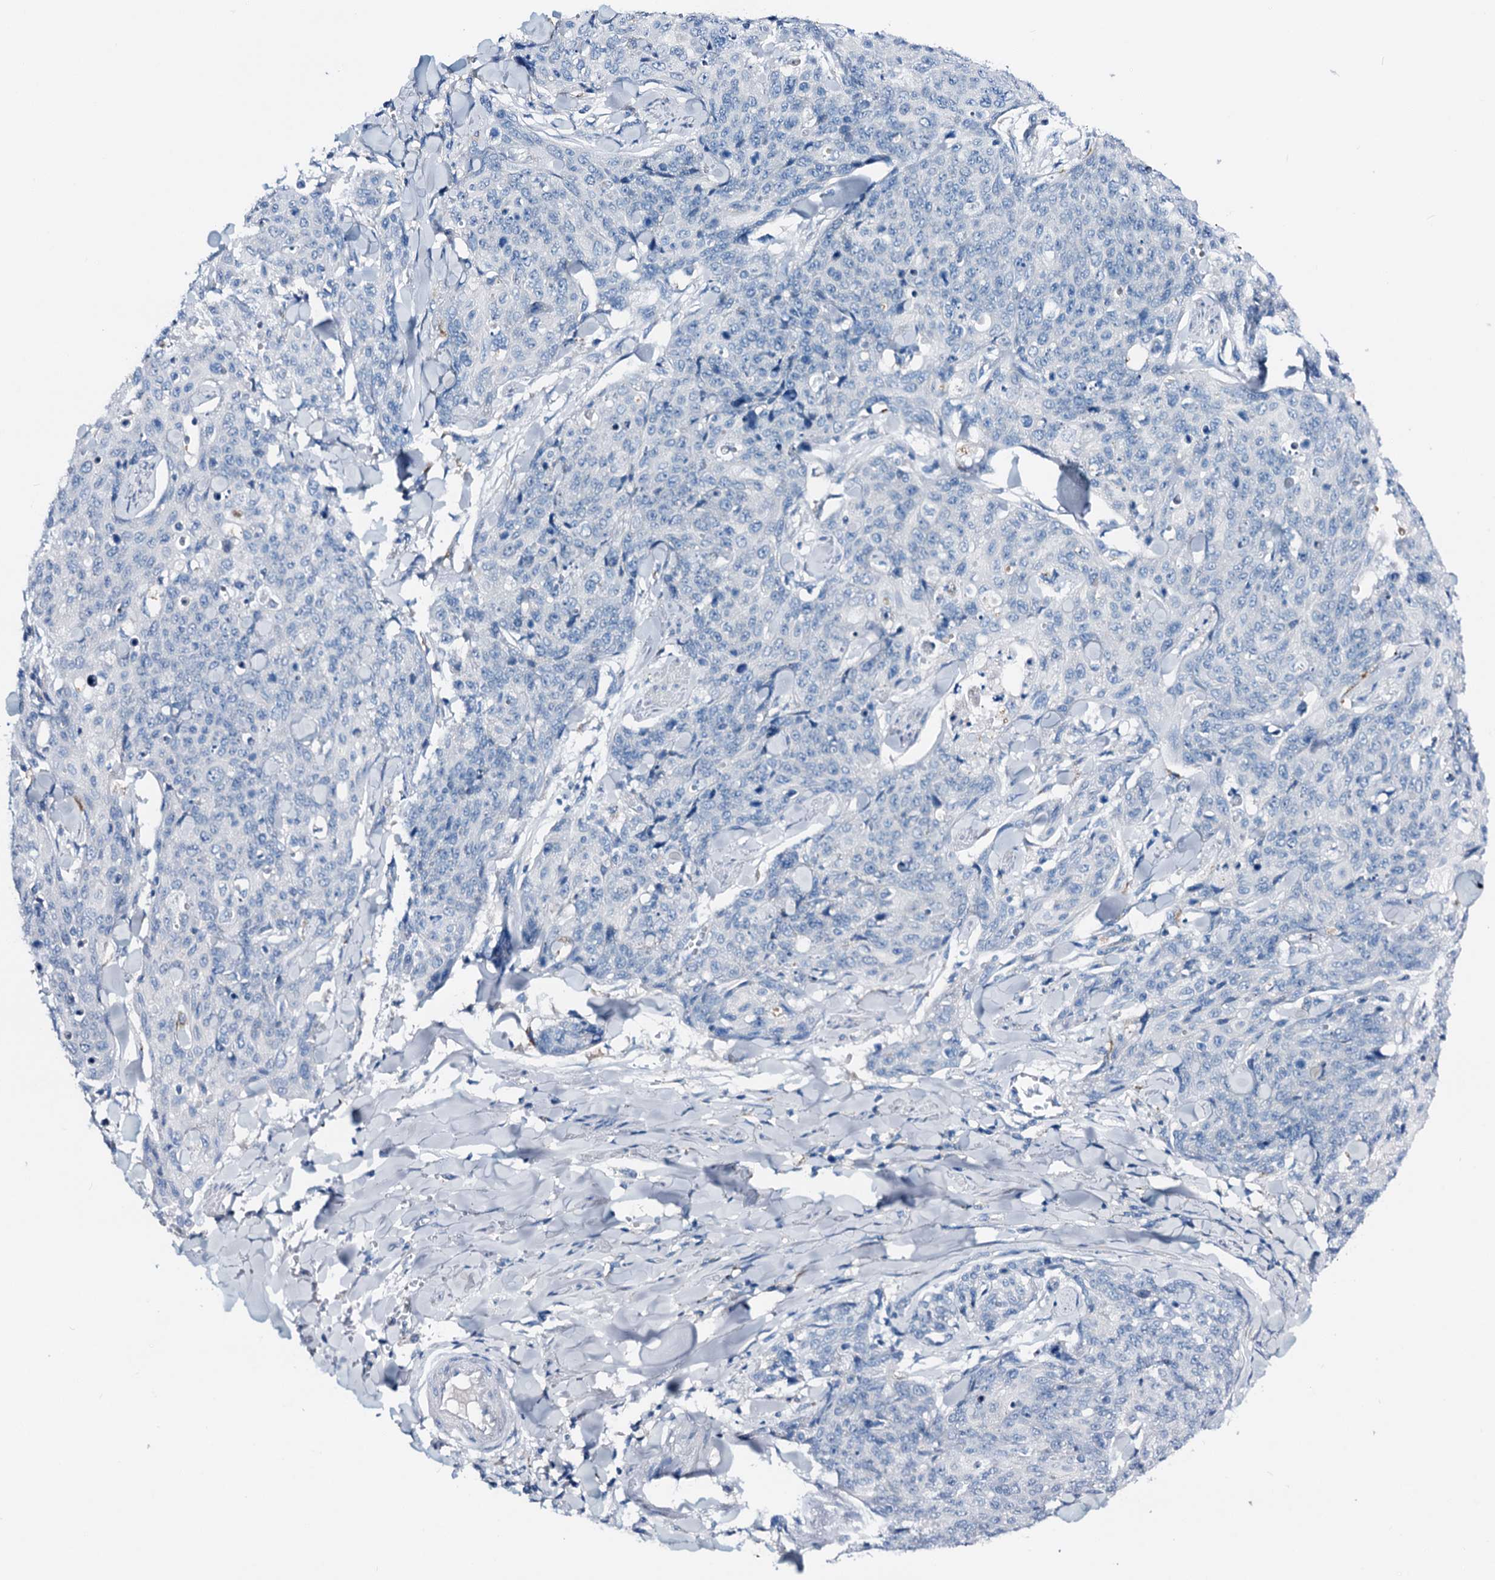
{"staining": {"intensity": "negative", "quantity": "none", "location": "none"}, "tissue": "skin cancer", "cell_type": "Tumor cells", "image_type": "cancer", "snomed": [{"axis": "morphology", "description": "Squamous cell carcinoma, NOS"}, {"axis": "topography", "description": "Skin"}, {"axis": "topography", "description": "Vulva"}], "caption": "IHC histopathology image of neoplastic tissue: squamous cell carcinoma (skin) stained with DAB (3,3'-diaminobenzidine) exhibits no significant protein expression in tumor cells.", "gene": "C1QTNF4", "patient": {"sex": "female", "age": 85}}